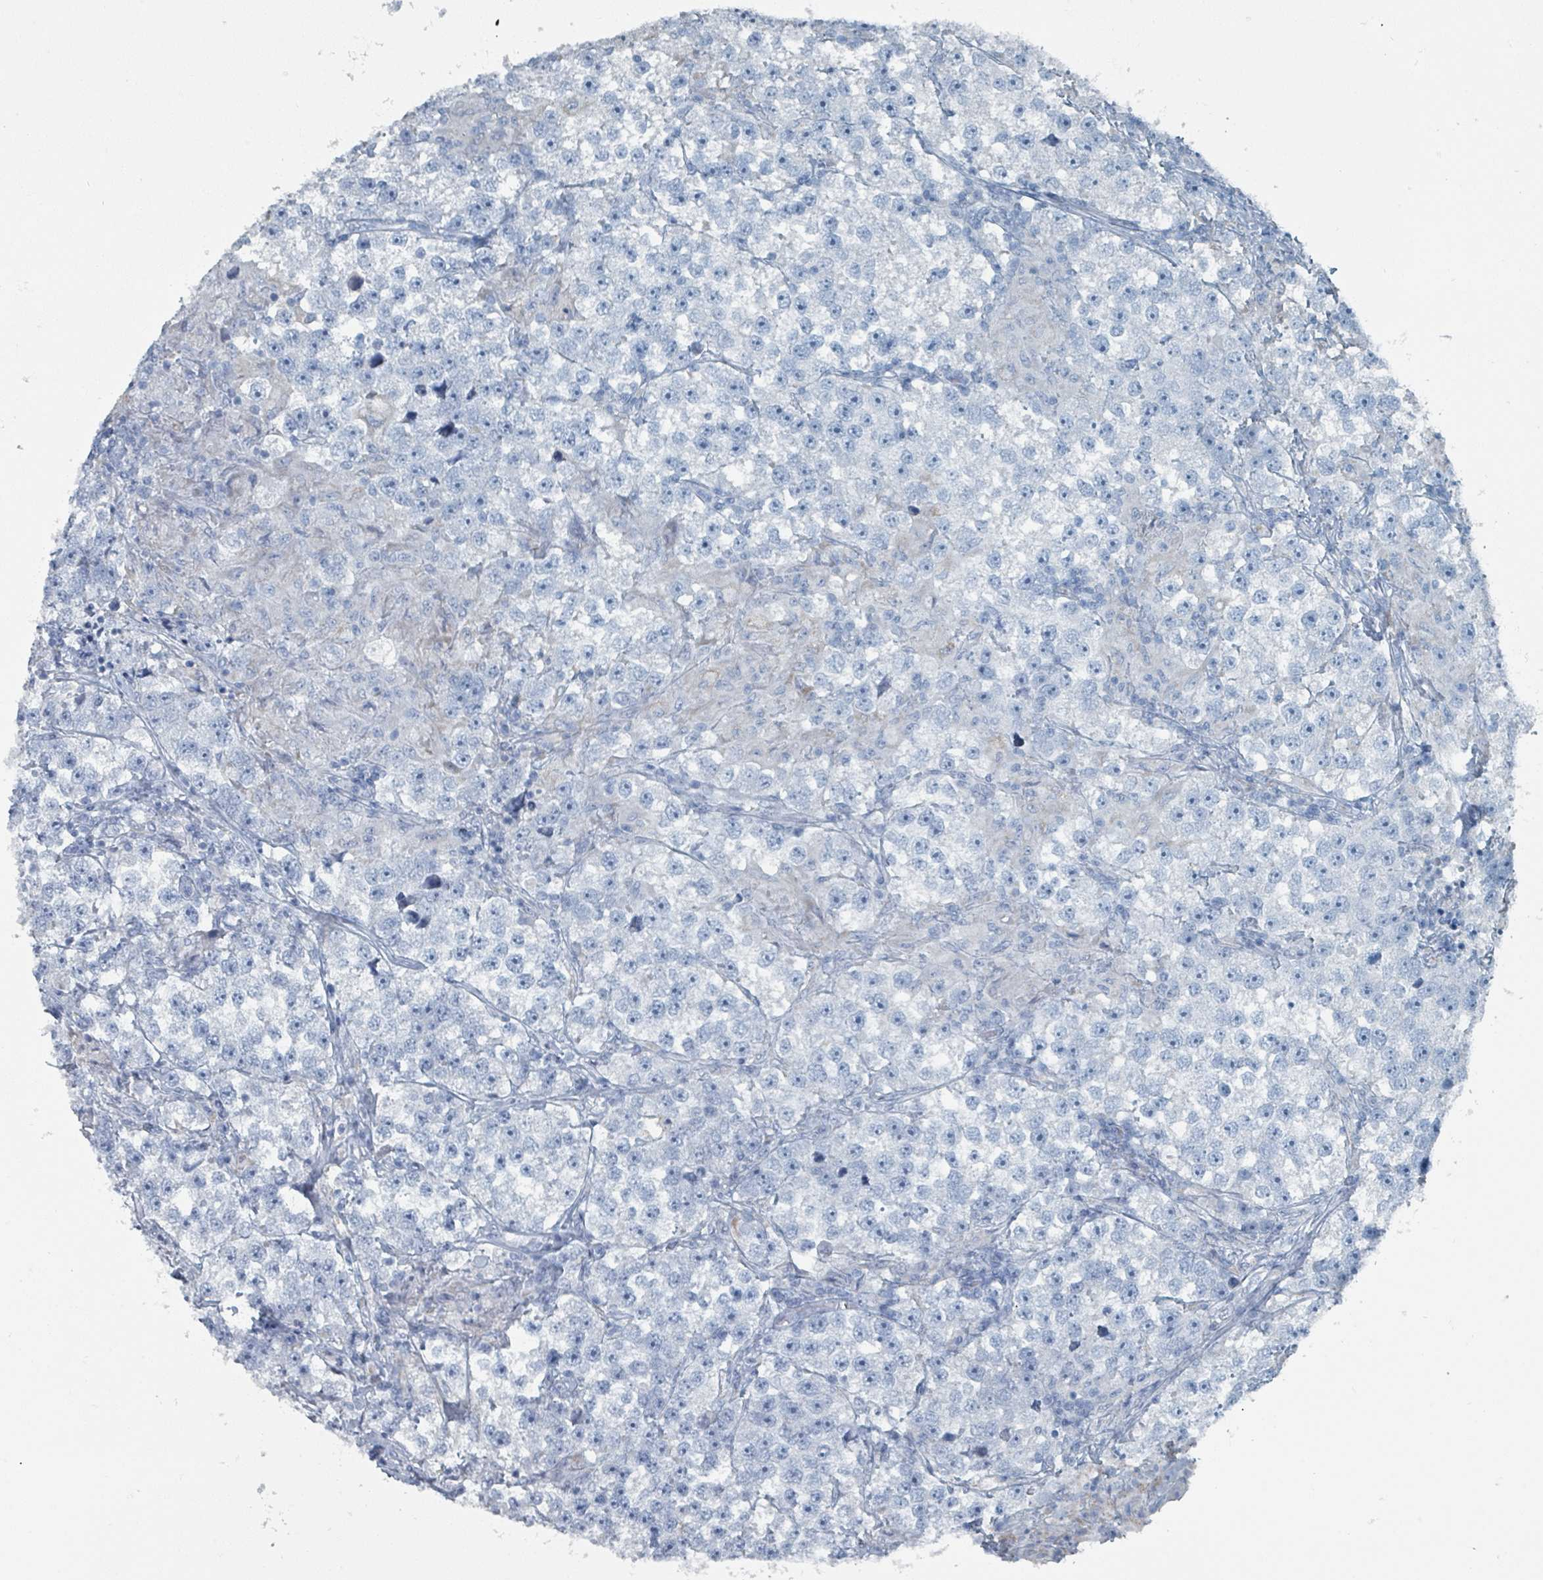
{"staining": {"intensity": "negative", "quantity": "none", "location": "none"}, "tissue": "testis cancer", "cell_type": "Tumor cells", "image_type": "cancer", "snomed": [{"axis": "morphology", "description": "Seminoma, NOS"}, {"axis": "topography", "description": "Testis"}], "caption": "A high-resolution micrograph shows immunohistochemistry staining of testis cancer, which shows no significant positivity in tumor cells.", "gene": "GAMT", "patient": {"sex": "male", "age": 46}}